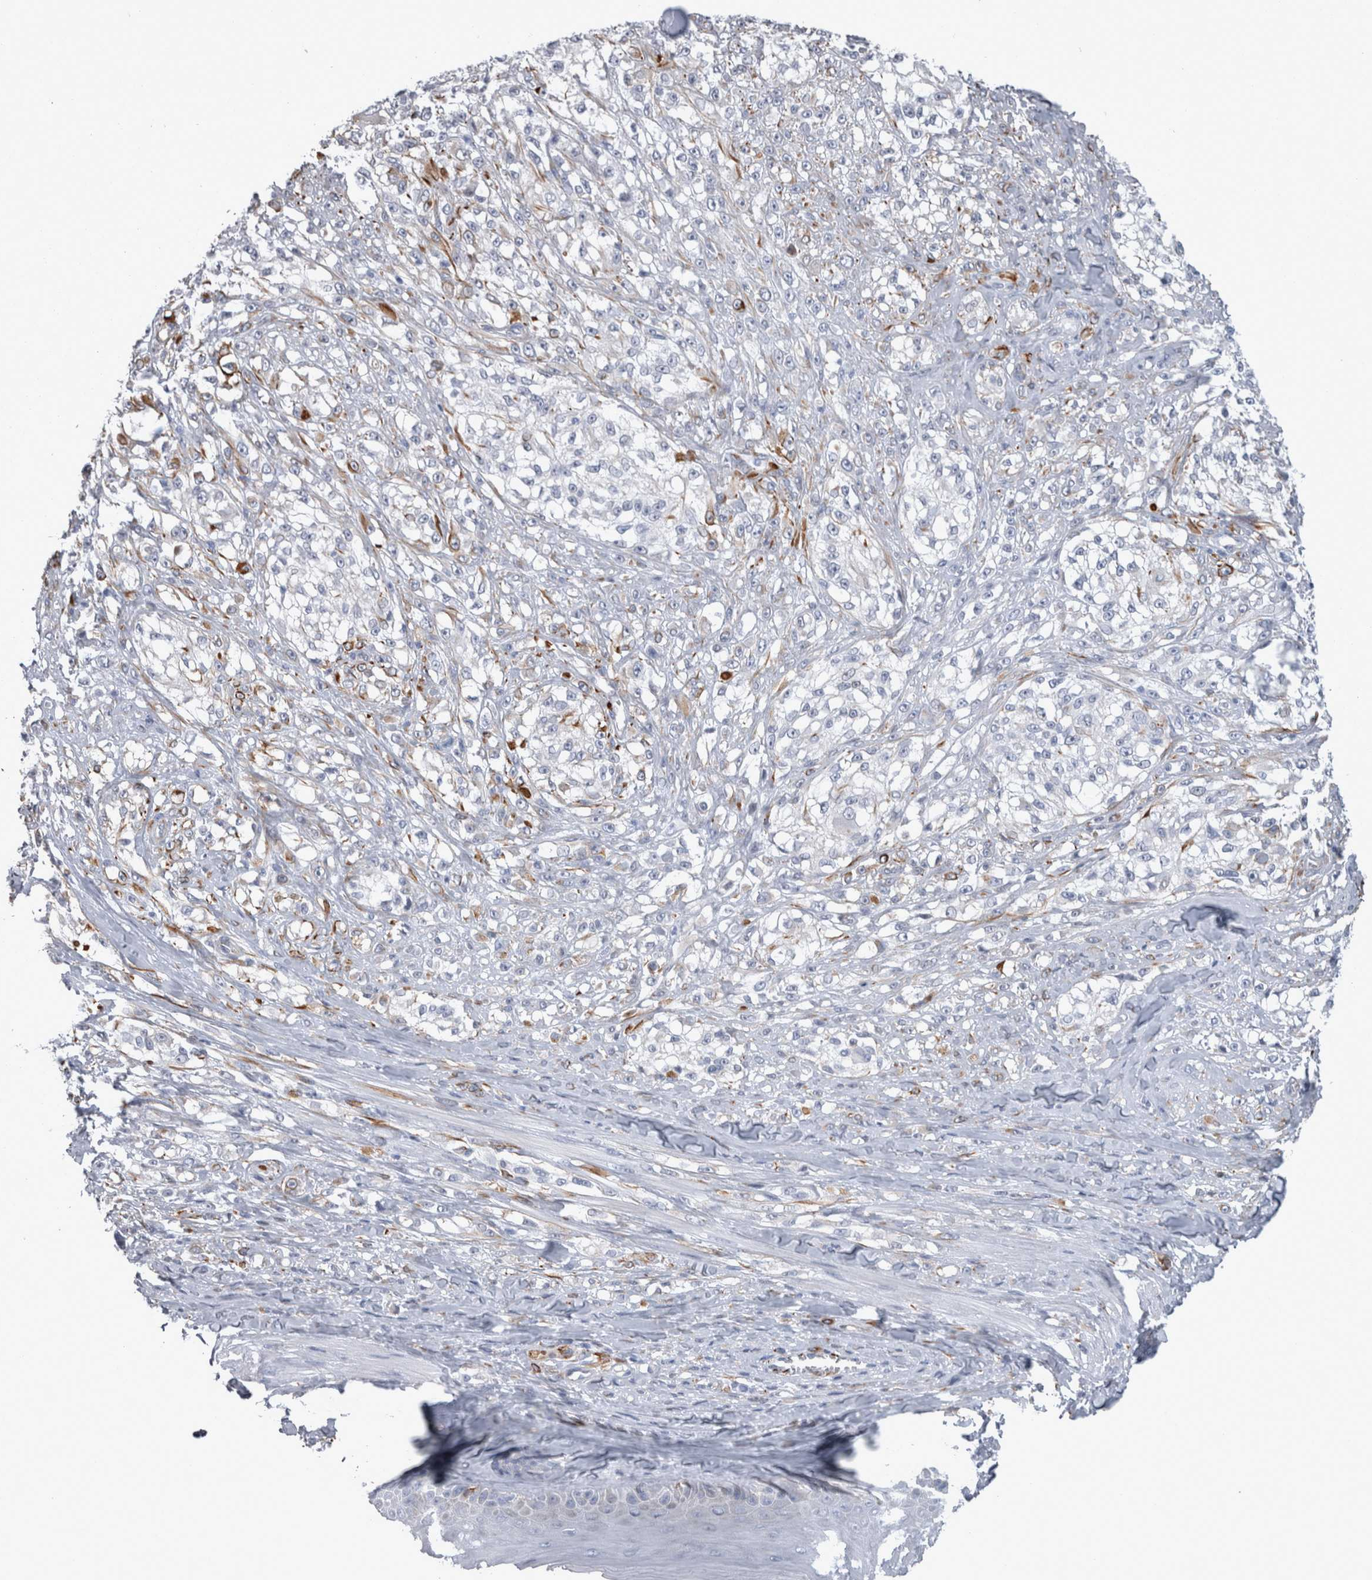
{"staining": {"intensity": "moderate", "quantity": "<25%", "location": "cytoplasmic/membranous"}, "tissue": "melanoma", "cell_type": "Tumor cells", "image_type": "cancer", "snomed": [{"axis": "morphology", "description": "Malignant melanoma, NOS"}, {"axis": "topography", "description": "Skin of head"}], "caption": "This is an image of immunohistochemistry staining of malignant melanoma, which shows moderate positivity in the cytoplasmic/membranous of tumor cells.", "gene": "VWDE", "patient": {"sex": "male", "age": 83}}